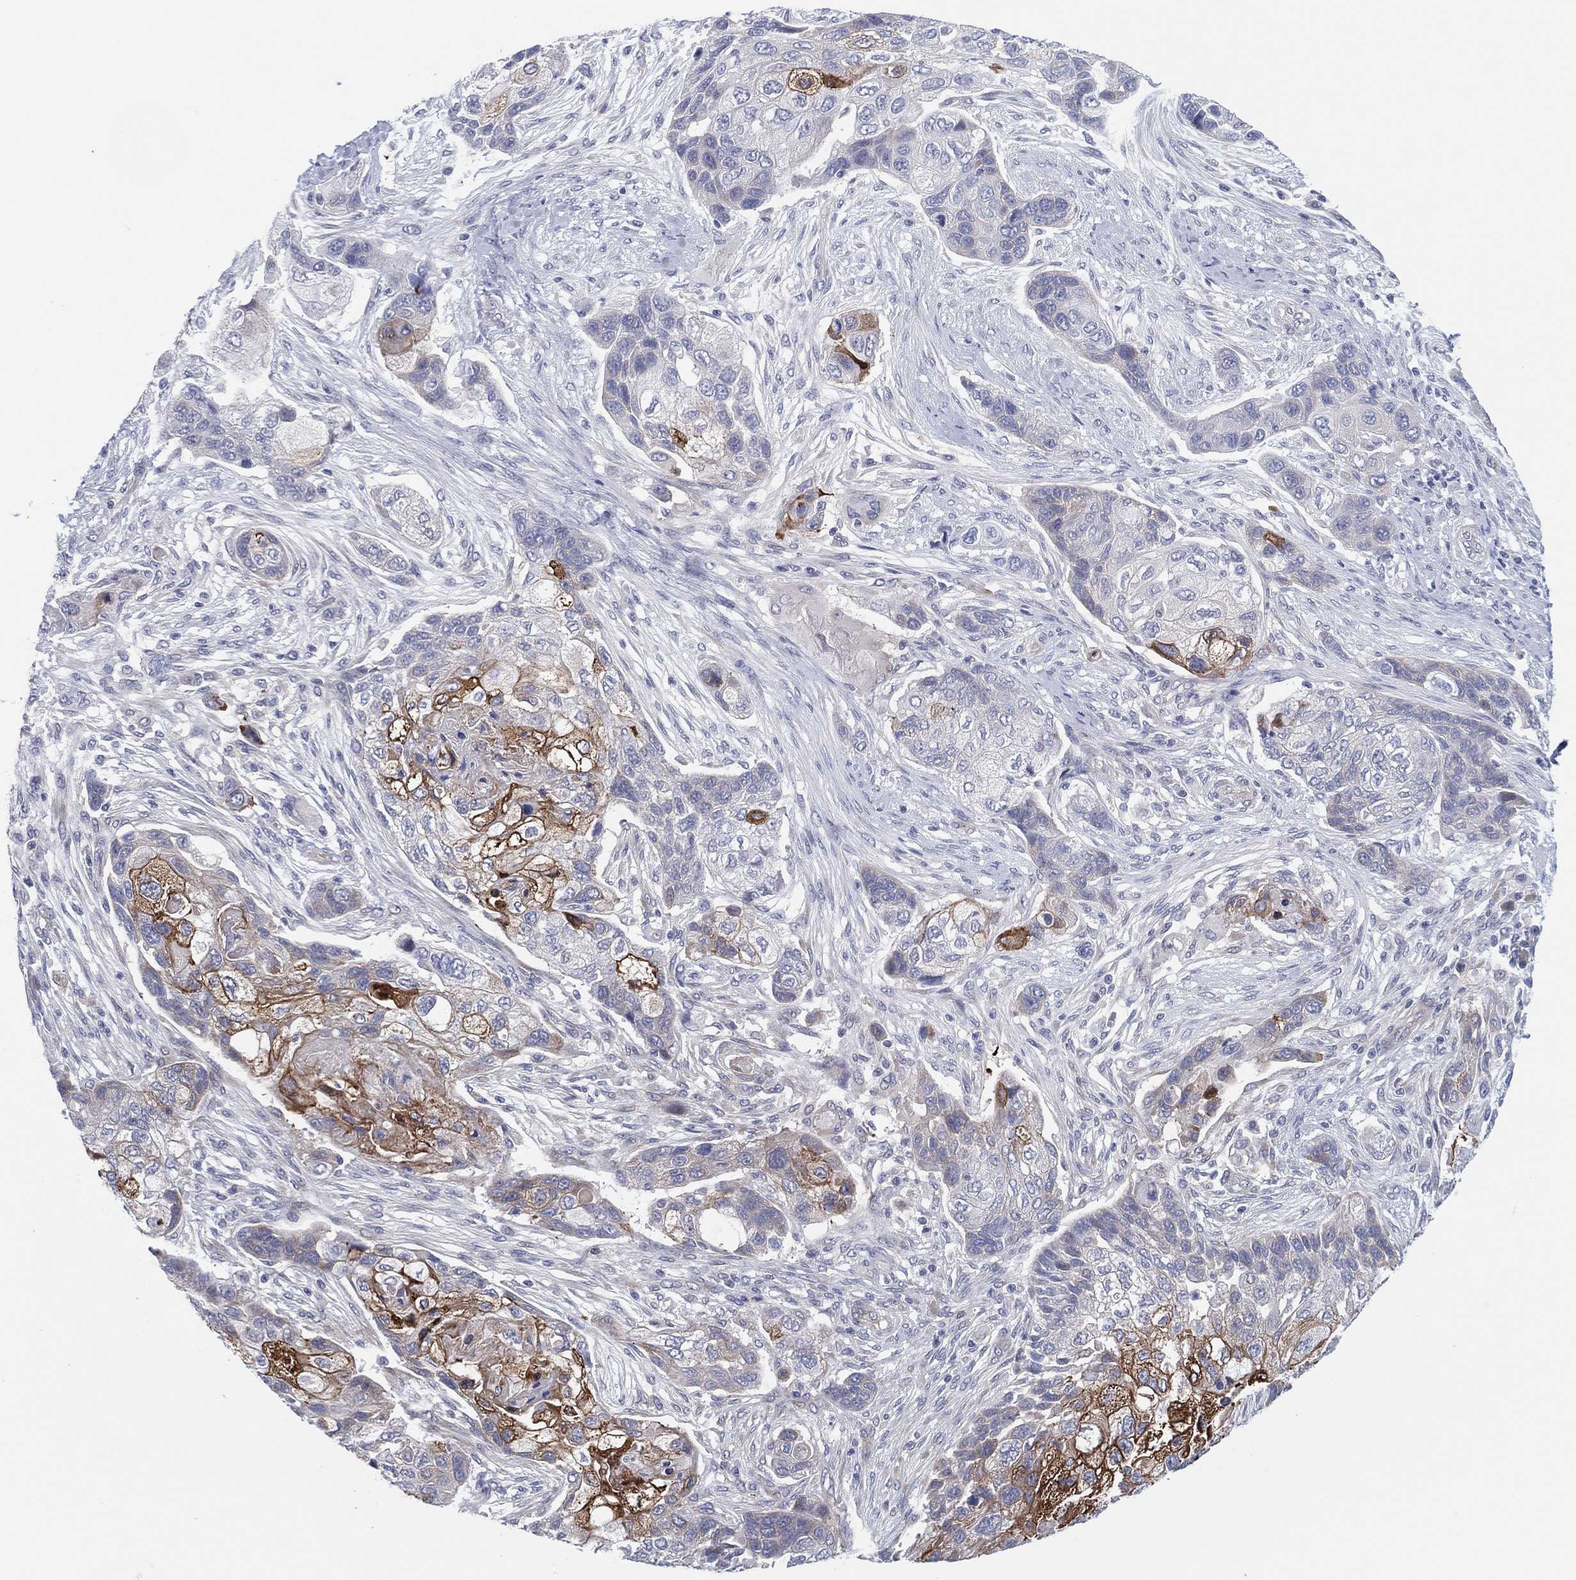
{"staining": {"intensity": "strong", "quantity": "<25%", "location": "cytoplasmic/membranous"}, "tissue": "lung cancer", "cell_type": "Tumor cells", "image_type": "cancer", "snomed": [{"axis": "morphology", "description": "Squamous cell carcinoma, NOS"}, {"axis": "topography", "description": "Lung"}], "caption": "IHC micrograph of lung cancer stained for a protein (brown), which shows medium levels of strong cytoplasmic/membranous positivity in approximately <25% of tumor cells.", "gene": "HEATR4", "patient": {"sex": "male", "age": 69}}